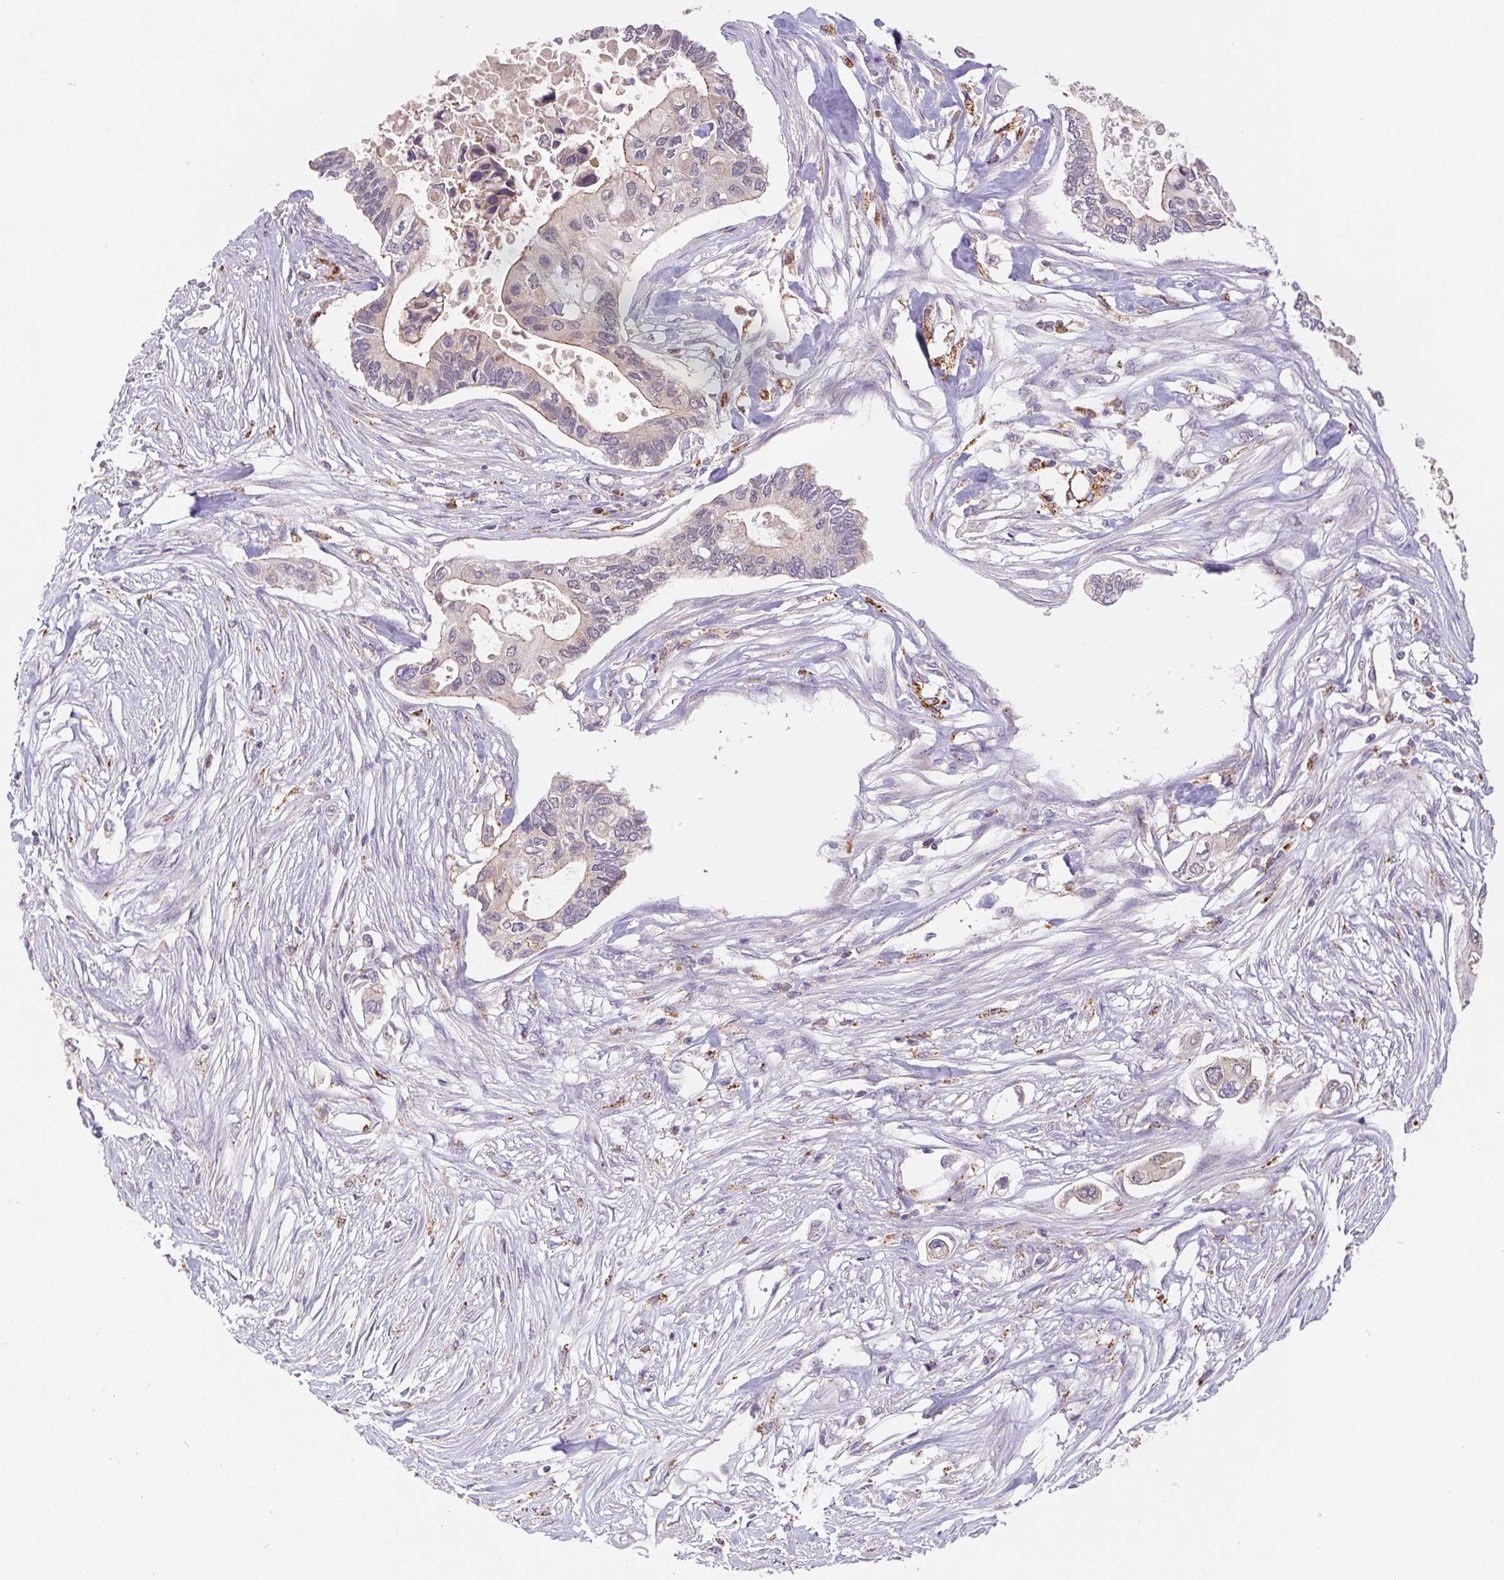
{"staining": {"intensity": "weak", "quantity": "<25%", "location": "cytoplasmic/membranous"}, "tissue": "pancreatic cancer", "cell_type": "Tumor cells", "image_type": "cancer", "snomed": [{"axis": "morphology", "description": "Adenocarcinoma, NOS"}, {"axis": "topography", "description": "Pancreas"}], "caption": "DAB (3,3'-diaminobenzidine) immunohistochemical staining of human pancreatic cancer exhibits no significant staining in tumor cells.", "gene": "EMC6", "patient": {"sex": "female", "age": 63}}